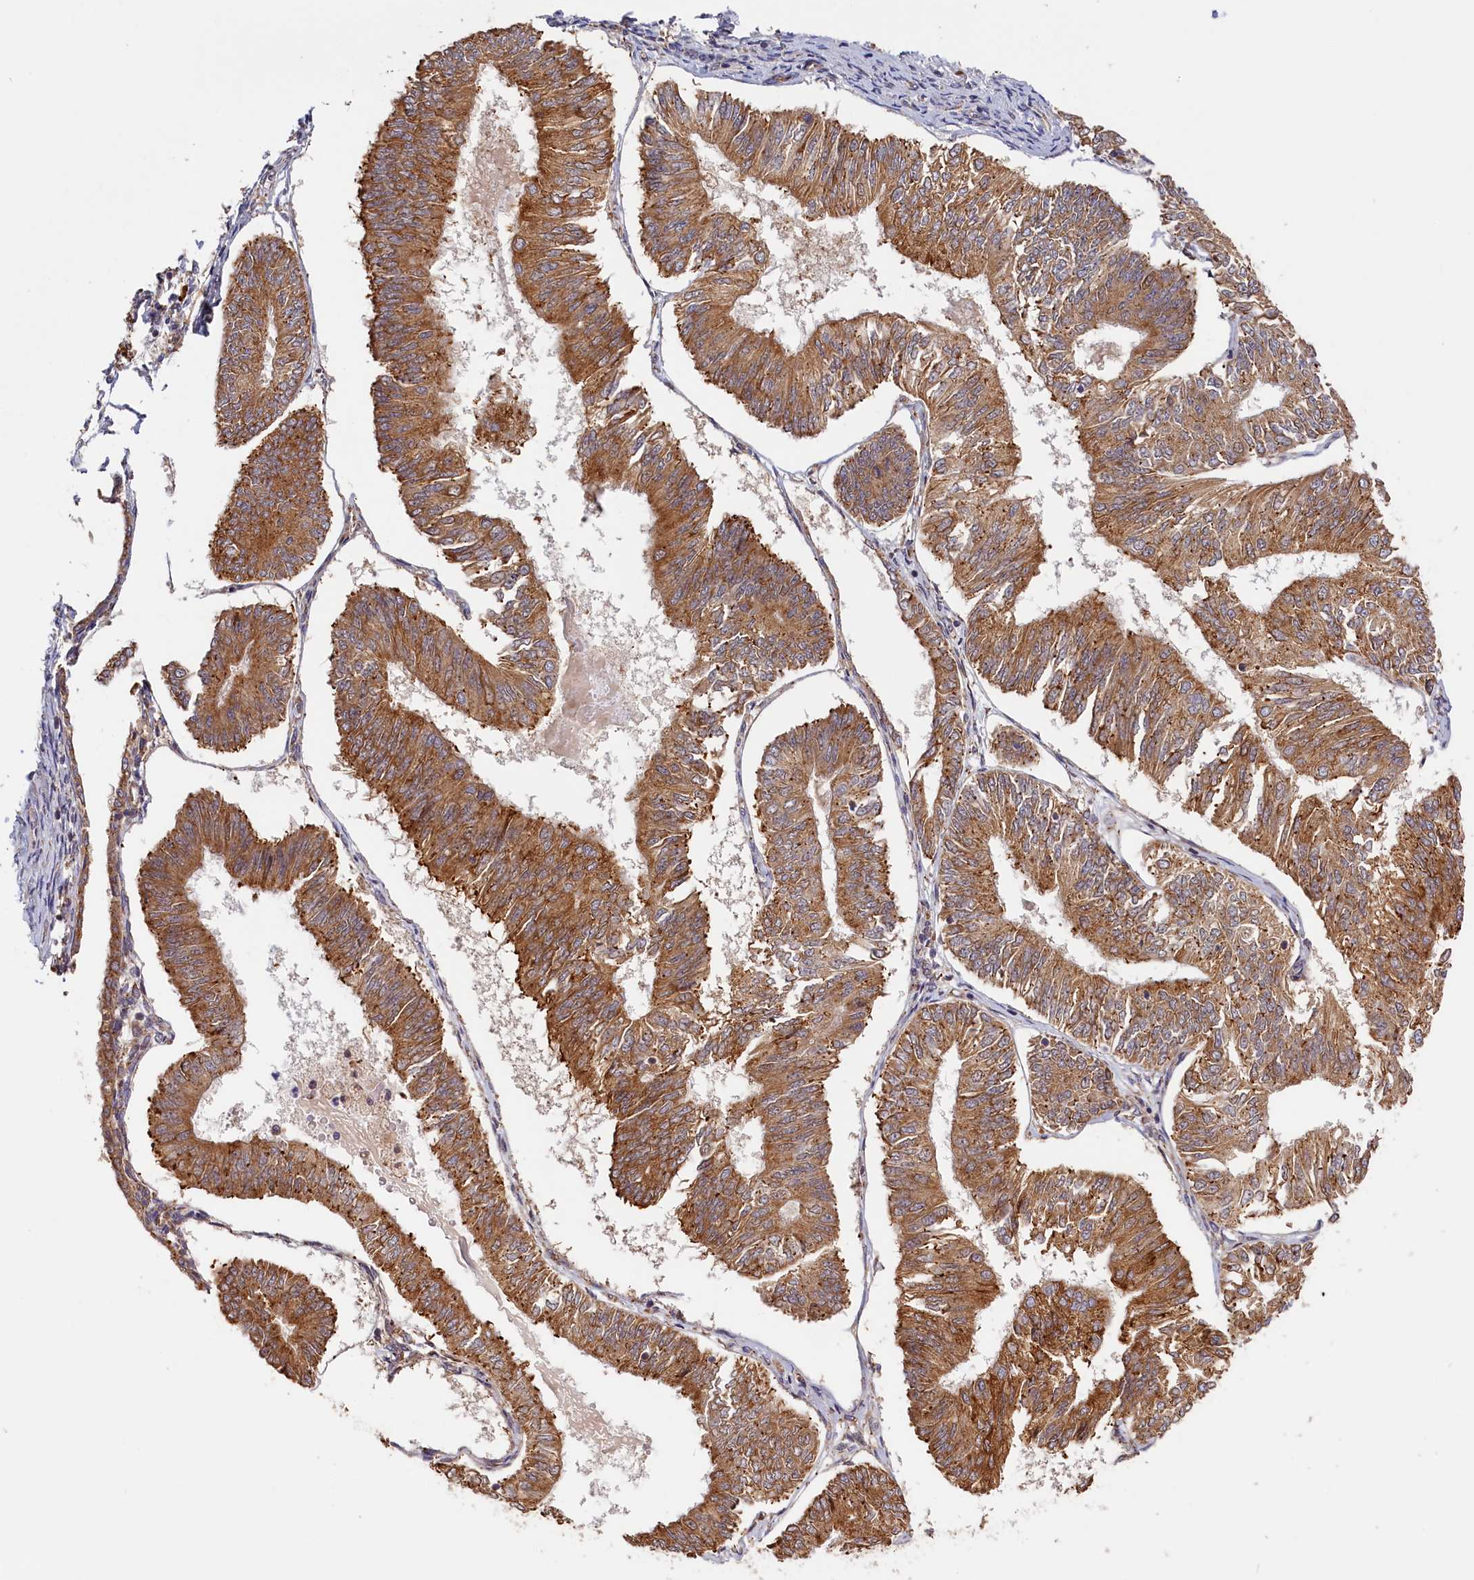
{"staining": {"intensity": "moderate", "quantity": ">75%", "location": "cytoplasmic/membranous"}, "tissue": "endometrial cancer", "cell_type": "Tumor cells", "image_type": "cancer", "snomed": [{"axis": "morphology", "description": "Adenocarcinoma, NOS"}, {"axis": "topography", "description": "Endometrium"}], "caption": "This is a photomicrograph of immunohistochemistry staining of adenocarcinoma (endometrial), which shows moderate expression in the cytoplasmic/membranous of tumor cells.", "gene": "CEP44", "patient": {"sex": "female", "age": 58}}